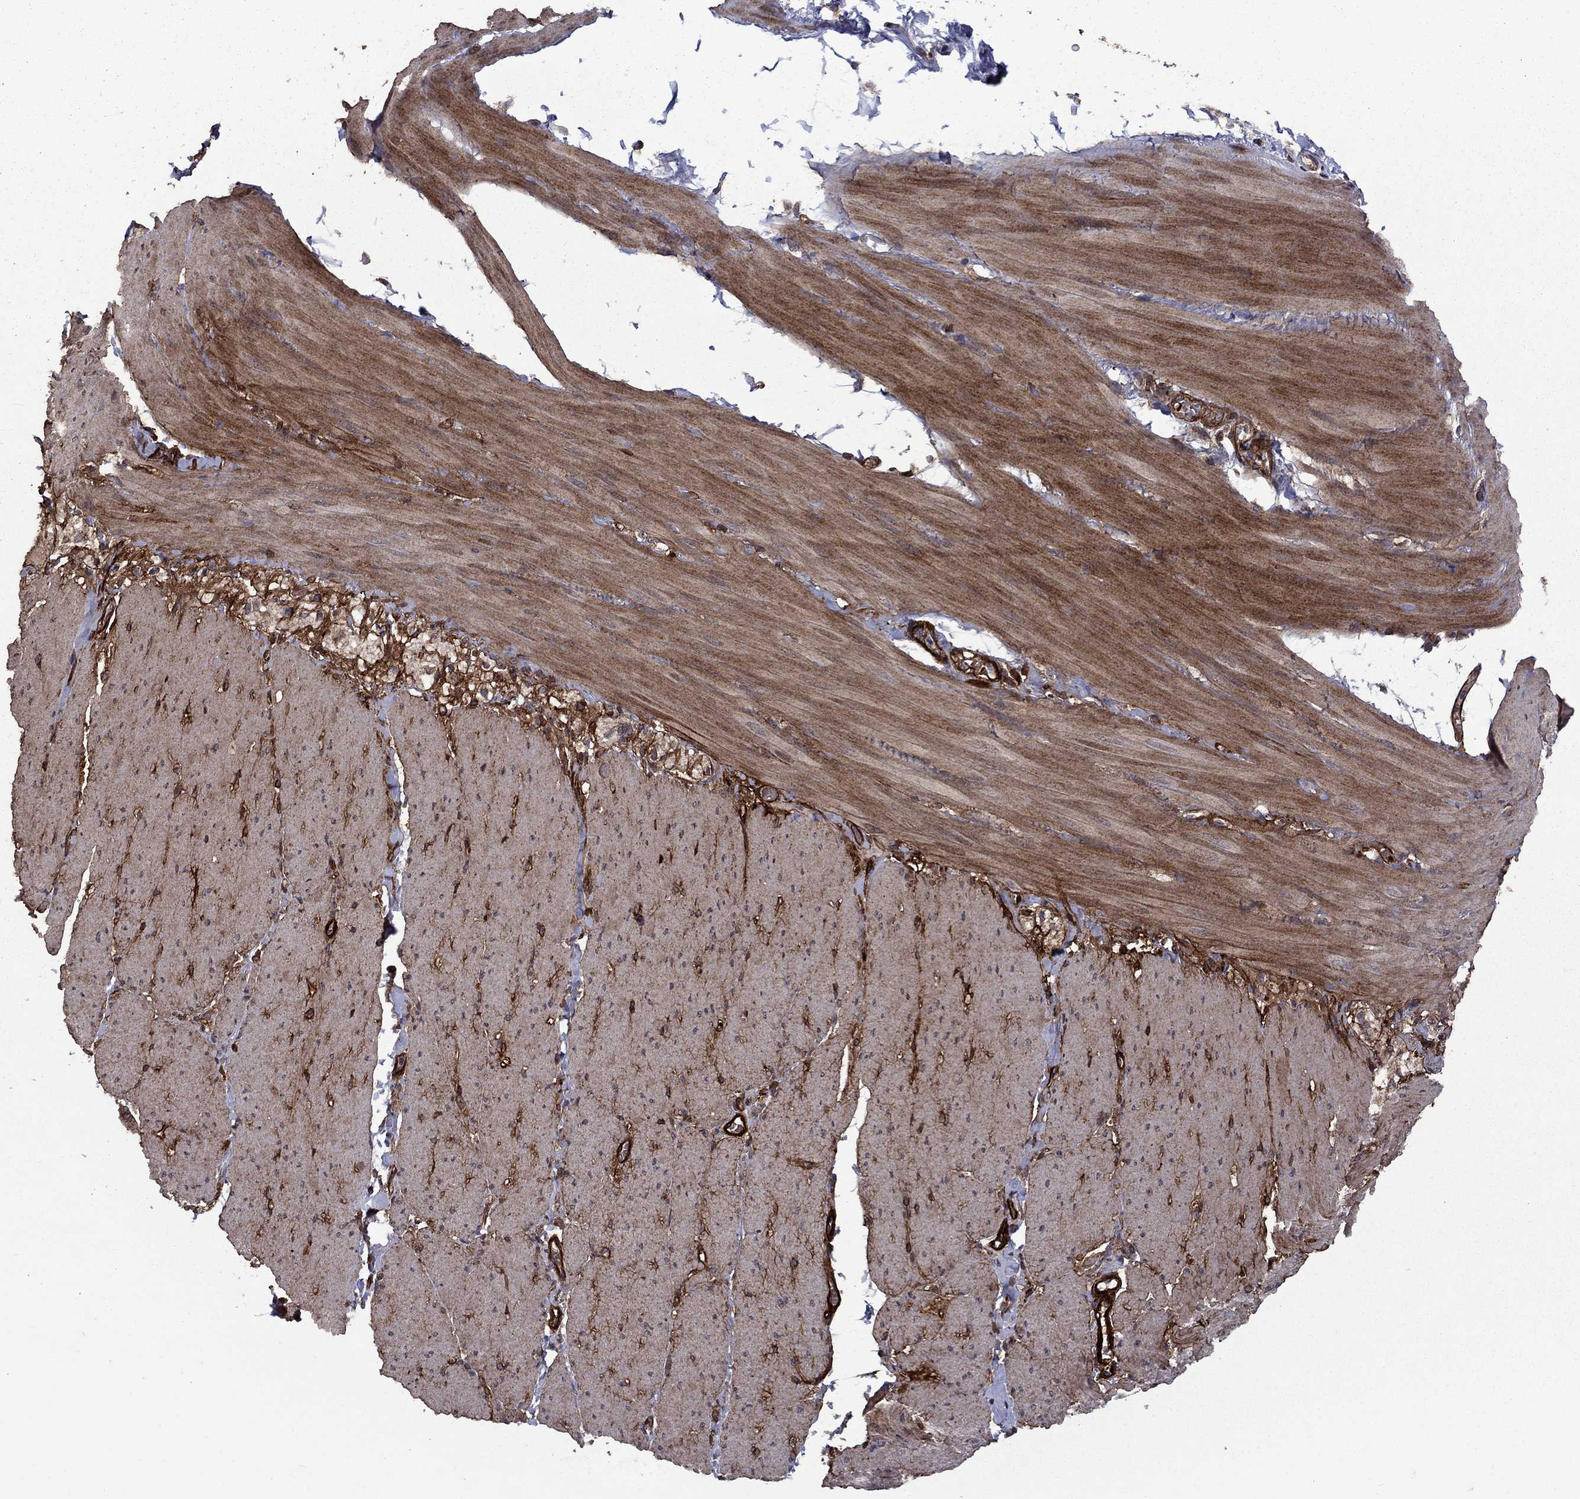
{"staining": {"intensity": "negative", "quantity": "none", "location": "none"}, "tissue": "adipose tissue", "cell_type": "Adipocytes", "image_type": "normal", "snomed": [{"axis": "morphology", "description": "Normal tissue, NOS"}, {"axis": "topography", "description": "Smooth muscle"}, {"axis": "topography", "description": "Duodenum"}, {"axis": "topography", "description": "Peripheral nerve tissue"}], "caption": "The micrograph demonstrates no significant expression in adipocytes of adipose tissue.", "gene": "COL18A1", "patient": {"sex": "female", "age": 61}}